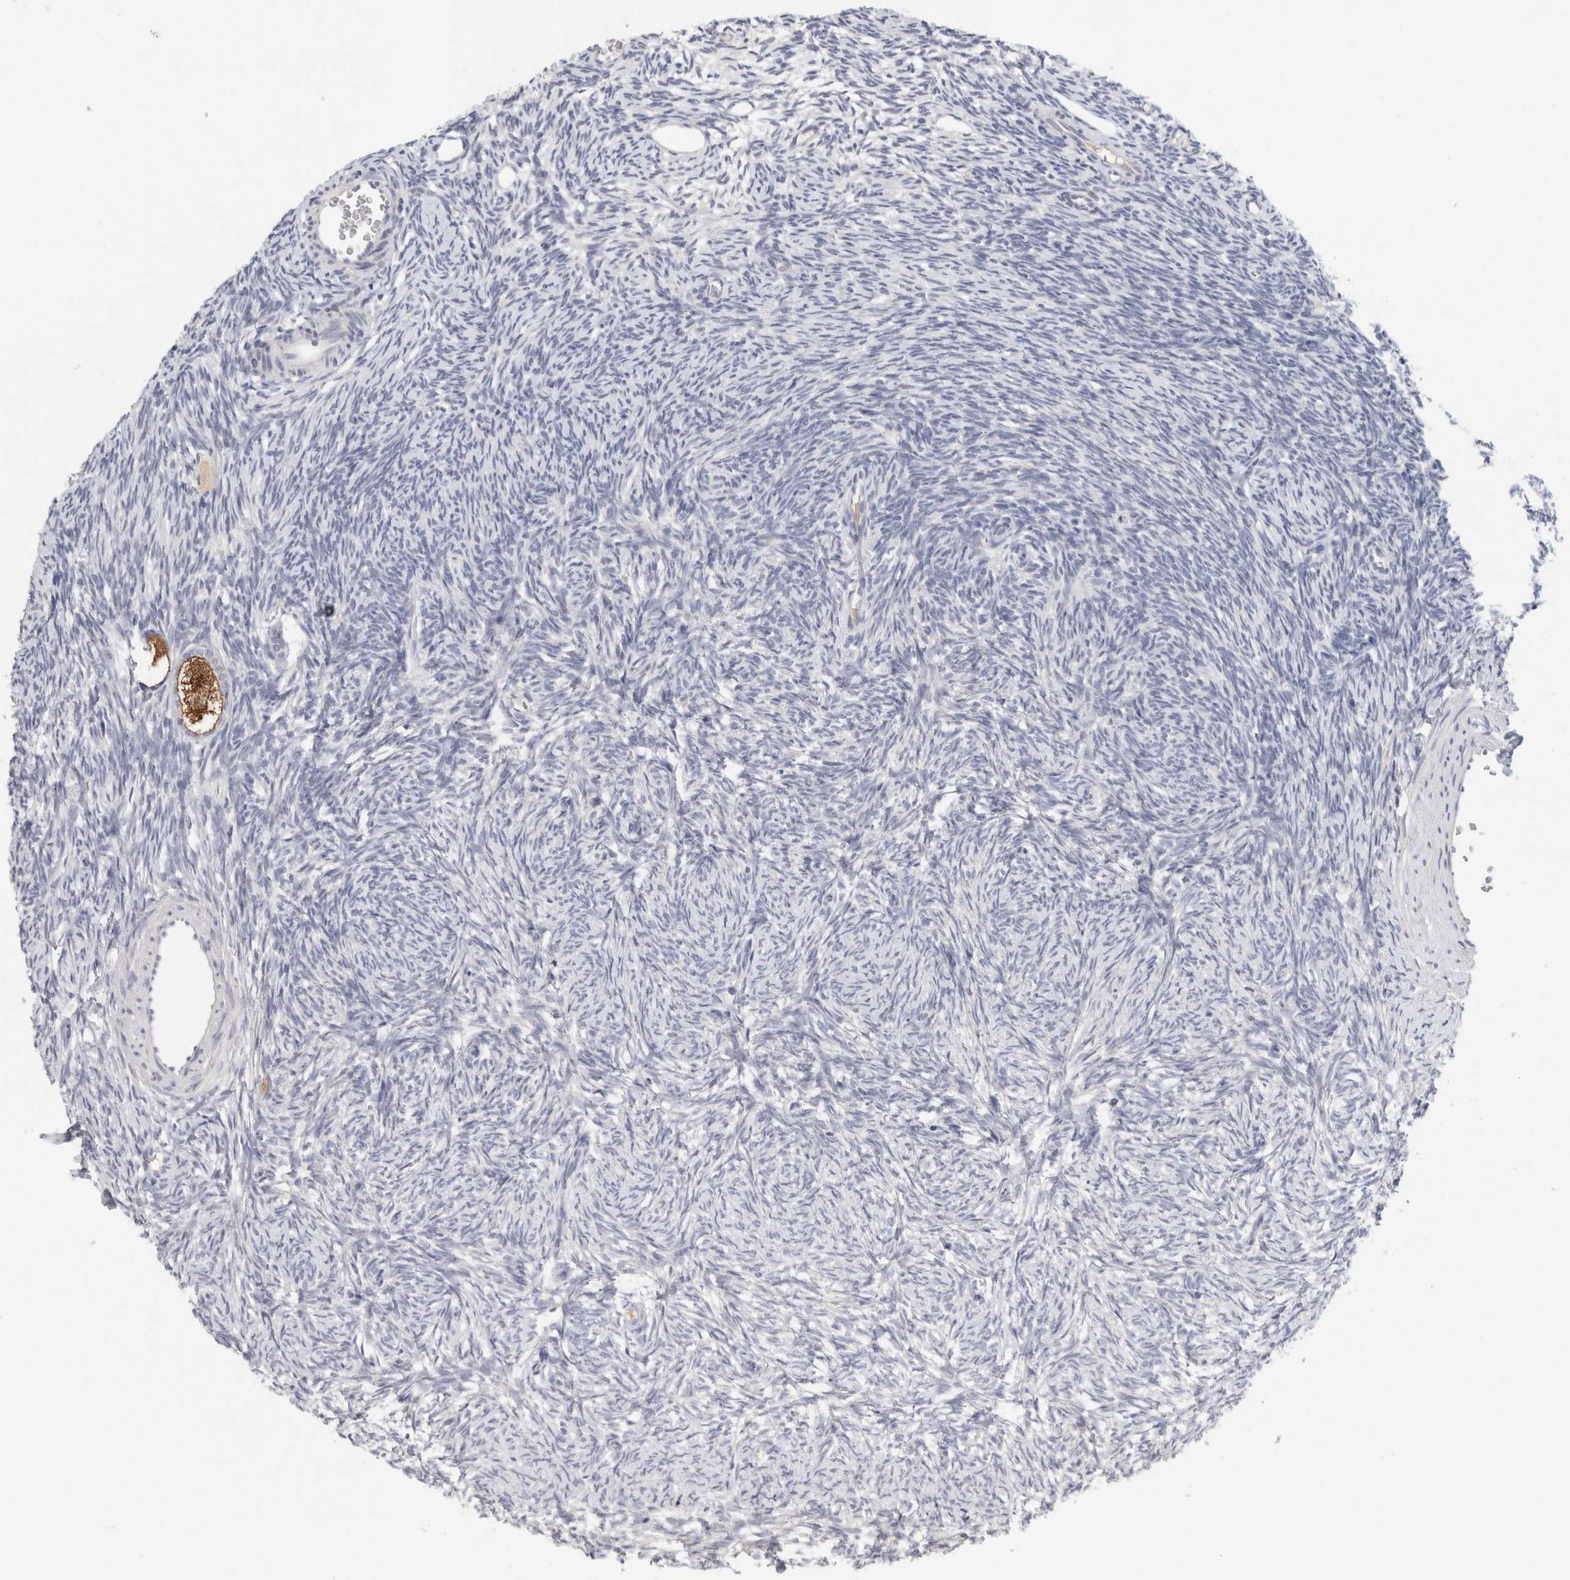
{"staining": {"intensity": "moderate", "quantity": ">75%", "location": "cytoplasmic/membranous"}, "tissue": "ovary", "cell_type": "Follicle cells", "image_type": "normal", "snomed": [{"axis": "morphology", "description": "Normal tissue, NOS"}, {"axis": "topography", "description": "Ovary"}], "caption": "Immunohistochemical staining of benign human ovary shows medium levels of moderate cytoplasmic/membranous staining in approximately >75% of follicle cells. Ihc stains the protein in brown and the nuclei are stained blue.", "gene": "STK31", "patient": {"sex": "female", "age": 34}}